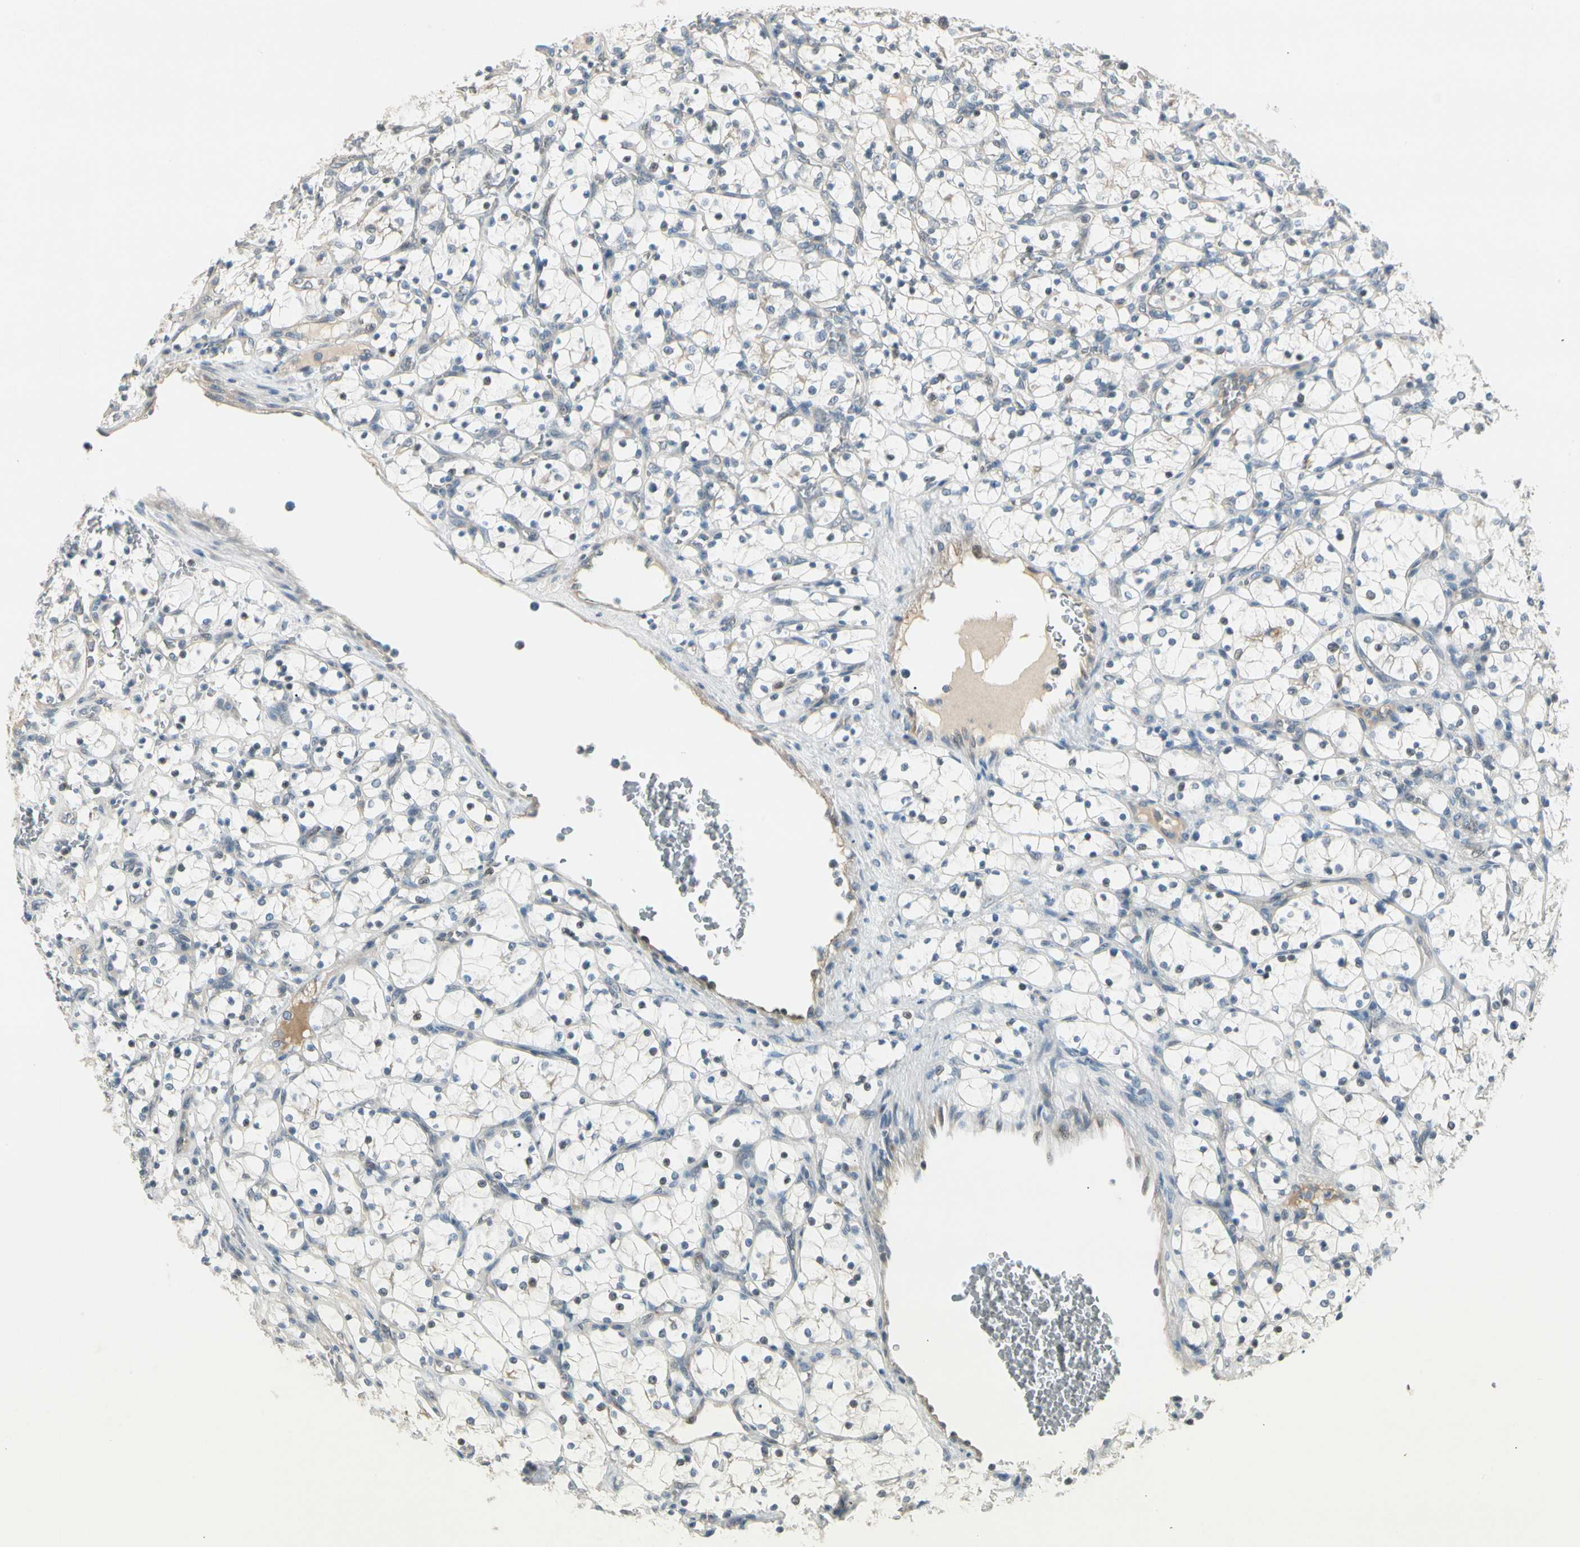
{"staining": {"intensity": "negative", "quantity": "none", "location": "none"}, "tissue": "renal cancer", "cell_type": "Tumor cells", "image_type": "cancer", "snomed": [{"axis": "morphology", "description": "Adenocarcinoma, NOS"}, {"axis": "topography", "description": "Kidney"}], "caption": "Protein analysis of renal cancer (adenocarcinoma) demonstrates no significant staining in tumor cells. (IHC, brightfield microscopy, high magnification).", "gene": "PCDHB15", "patient": {"sex": "female", "age": 69}}